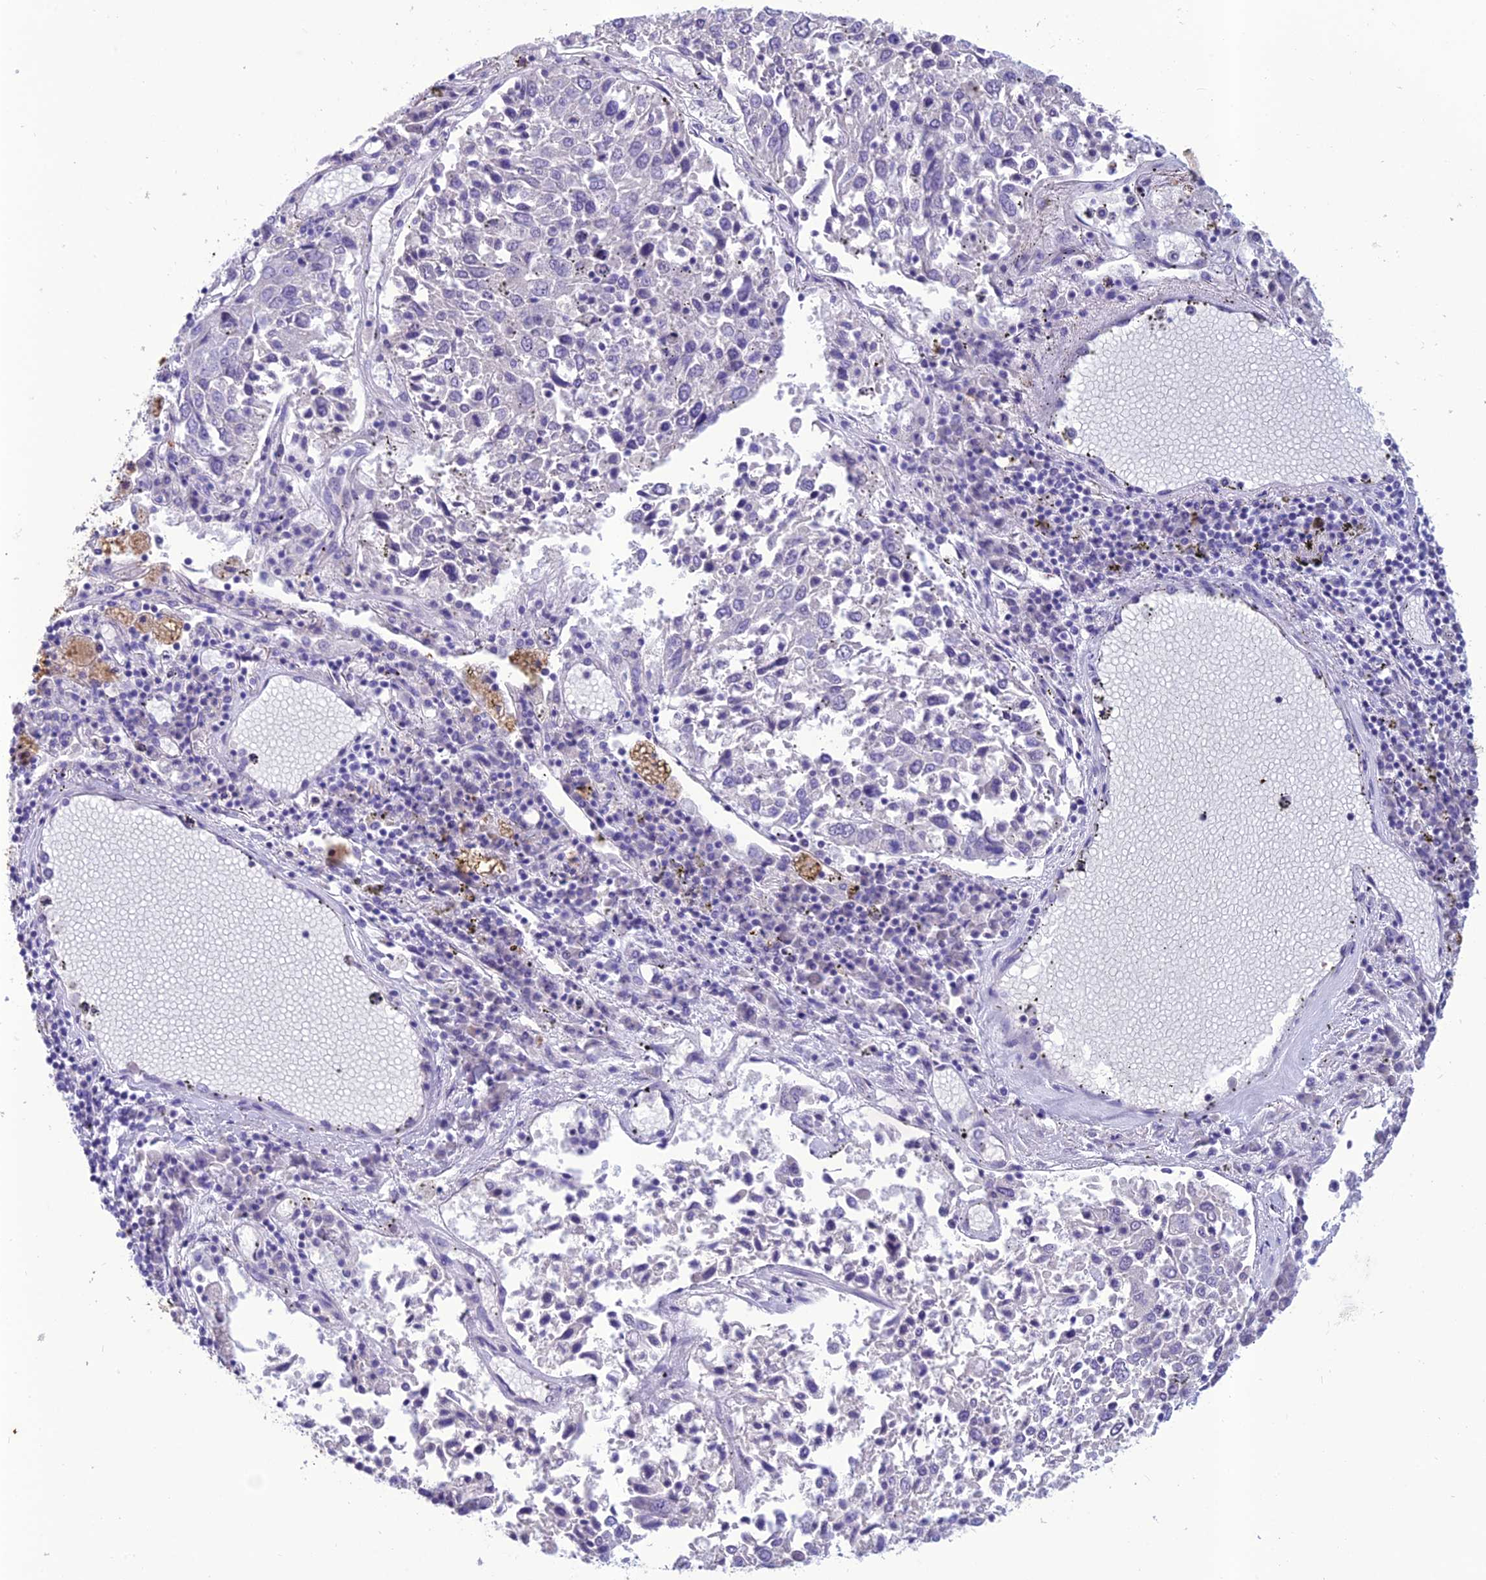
{"staining": {"intensity": "negative", "quantity": "none", "location": "none"}, "tissue": "lung cancer", "cell_type": "Tumor cells", "image_type": "cancer", "snomed": [{"axis": "morphology", "description": "Squamous cell carcinoma, NOS"}, {"axis": "topography", "description": "Lung"}], "caption": "Immunohistochemical staining of human lung cancer (squamous cell carcinoma) reveals no significant positivity in tumor cells. (DAB immunohistochemistry, high magnification).", "gene": "IFT172", "patient": {"sex": "male", "age": 65}}